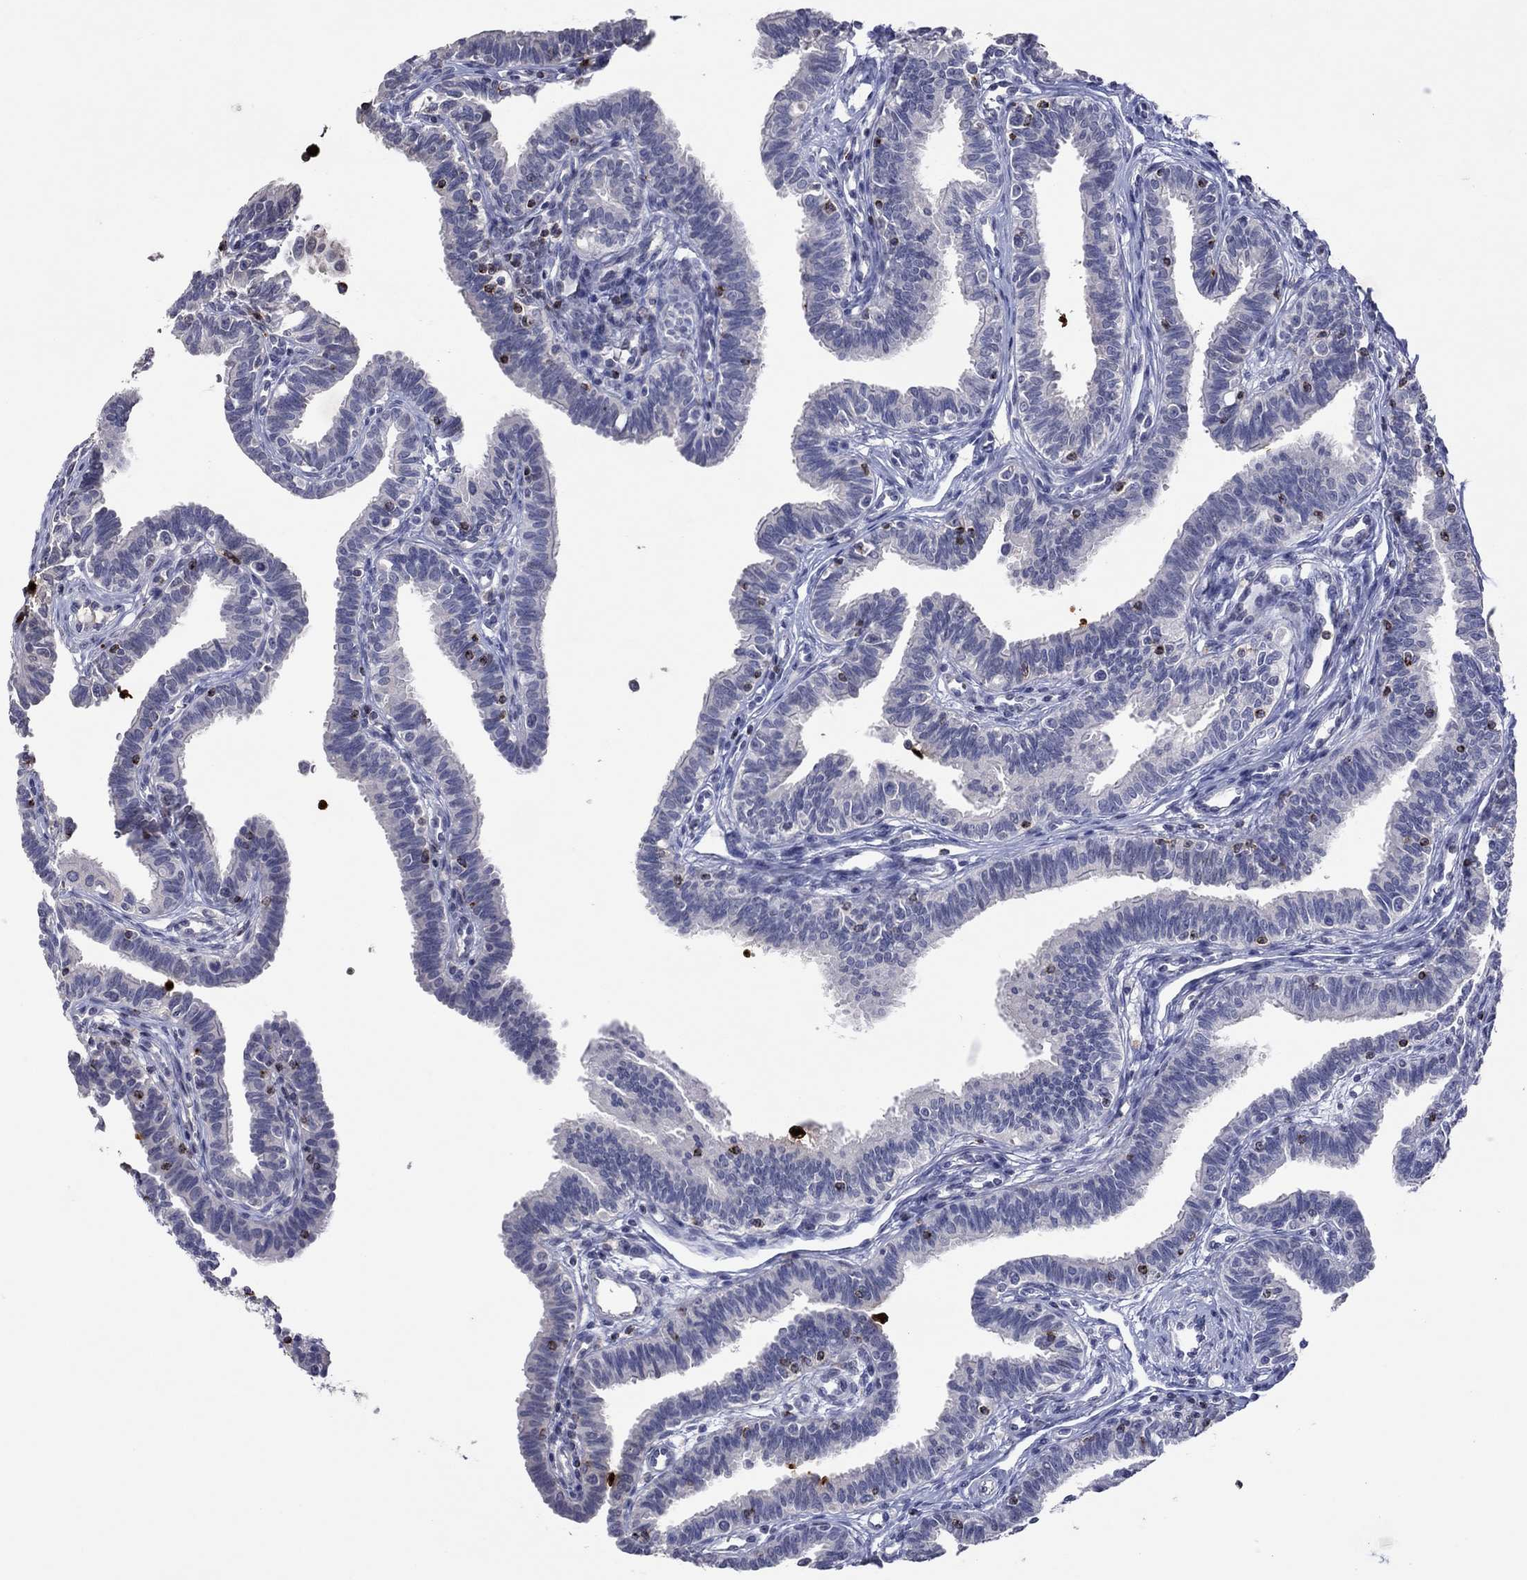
{"staining": {"intensity": "negative", "quantity": "none", "location": "none"}, "tissue": "fallopian tube", "cell_type": "Glandular cells", "image_type": "normal", "snomed": [{"axis": "morphology", "description": "Normal tissue, NOS"}, {"axis": "topography", "description": "Fallopian tube"}], "caption": "An immunohistochemistry (IHC) photomicrograph of benign fallopian tube is shown. There is no staining in glandular cells of fallopian tube. The staining is performed using DAB brown chromogen with nuclei counter-stained in using hematoxylin.", "gene": "CCL5", "patient": {"sex": "female", "age": 36}}